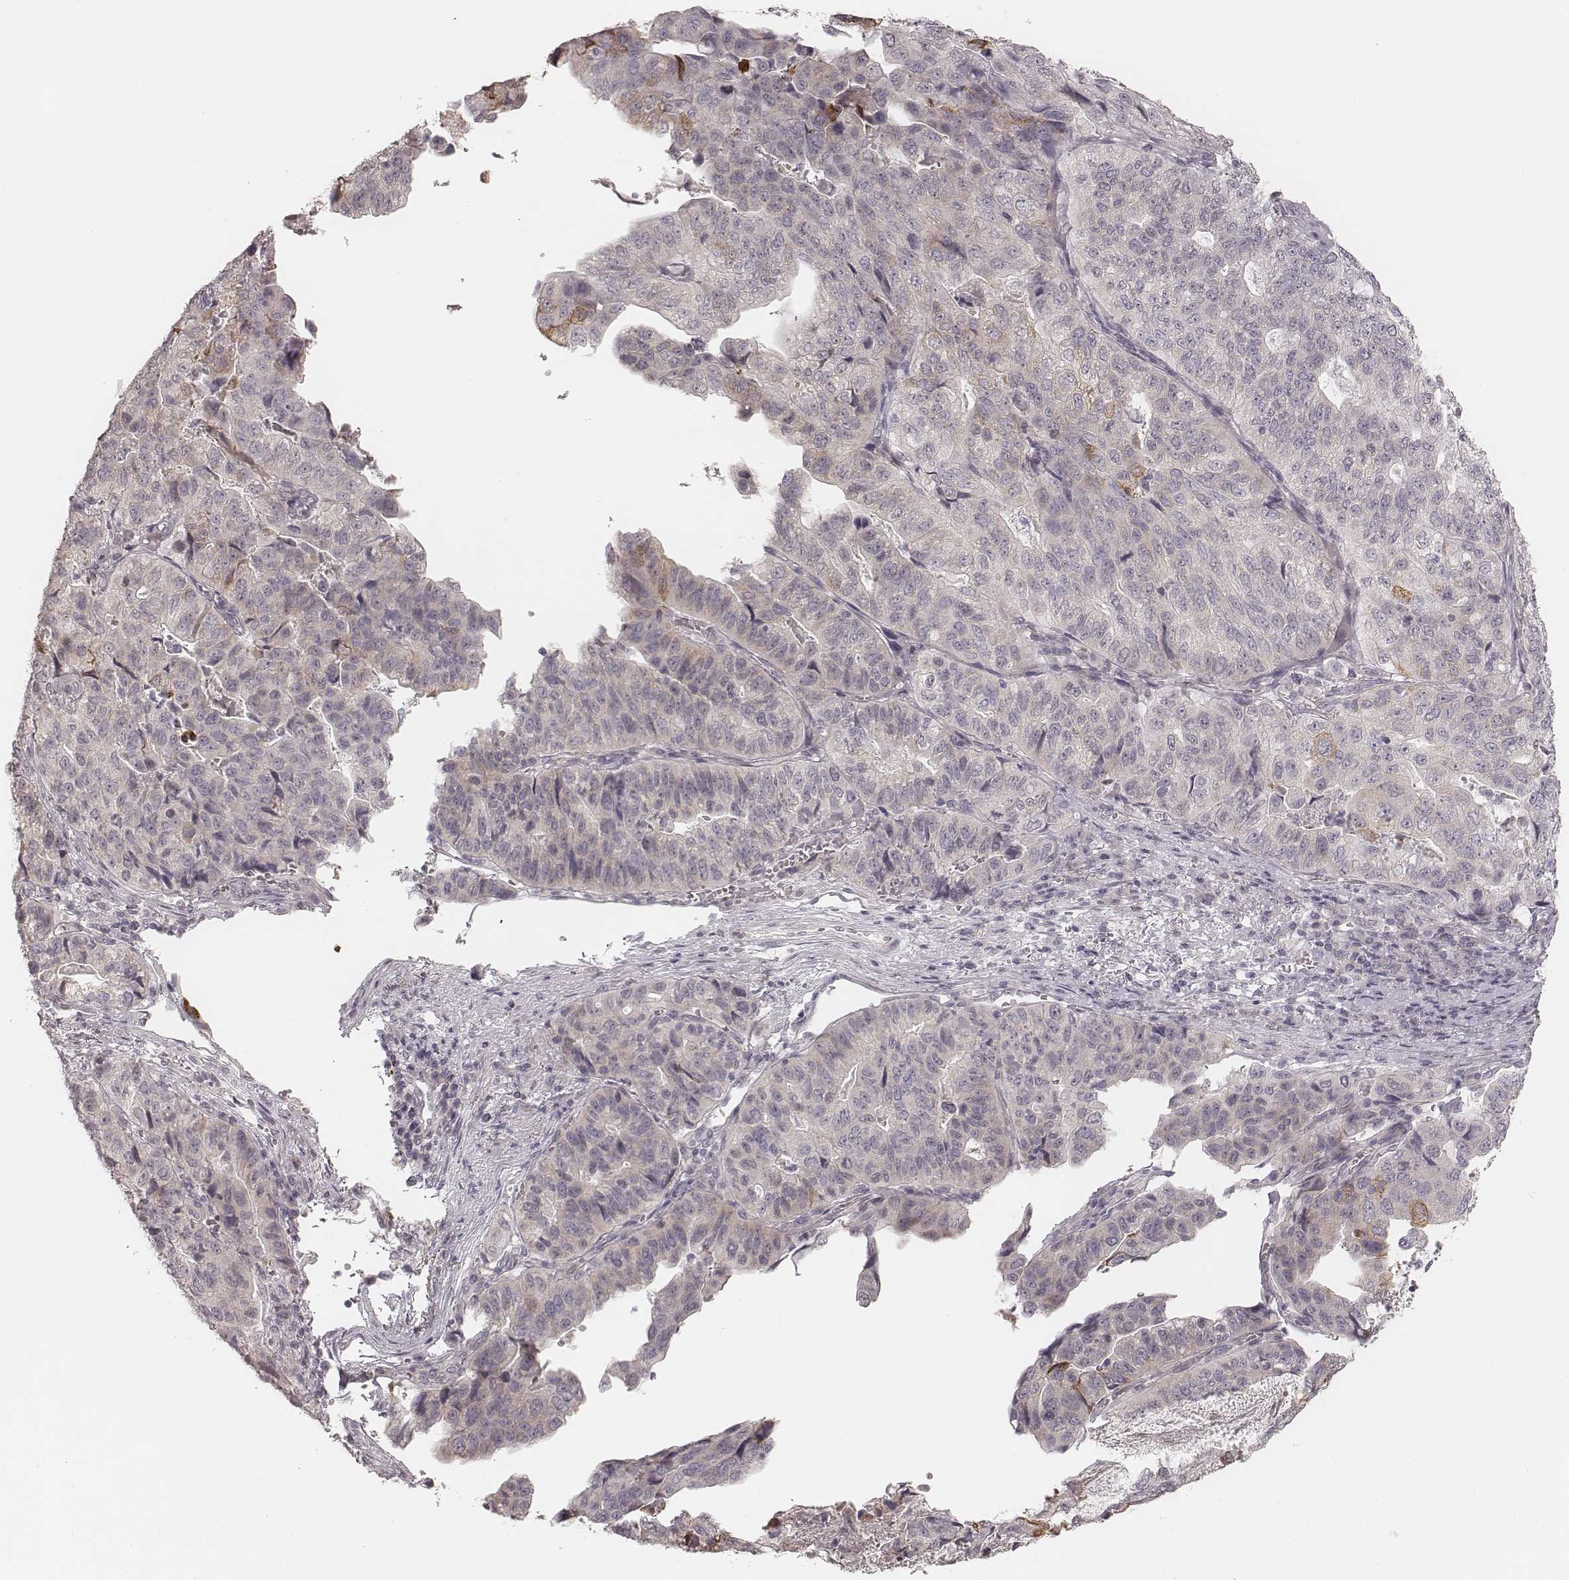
{"staining": {"intensity": "negative", "quantity": "none", "location": "none"}, "tissue": "stomach cancer", "cell_type": "Tumor cells", "image_type": "cancer", "snomed": [{"axis": "morphology", "description": "Adenocarcinoma, NOS"}, {"axis": "topography", "description": "Stomach, upper"}], "caption": "High power microscopy photomicrograph of an immunohistochemistry (IHC) image of adenocarcinoma (stomach), revealing no significant expression in tumor cells.", "gene": "ACACB", "patient": {"sex": "female", "age": 67}}